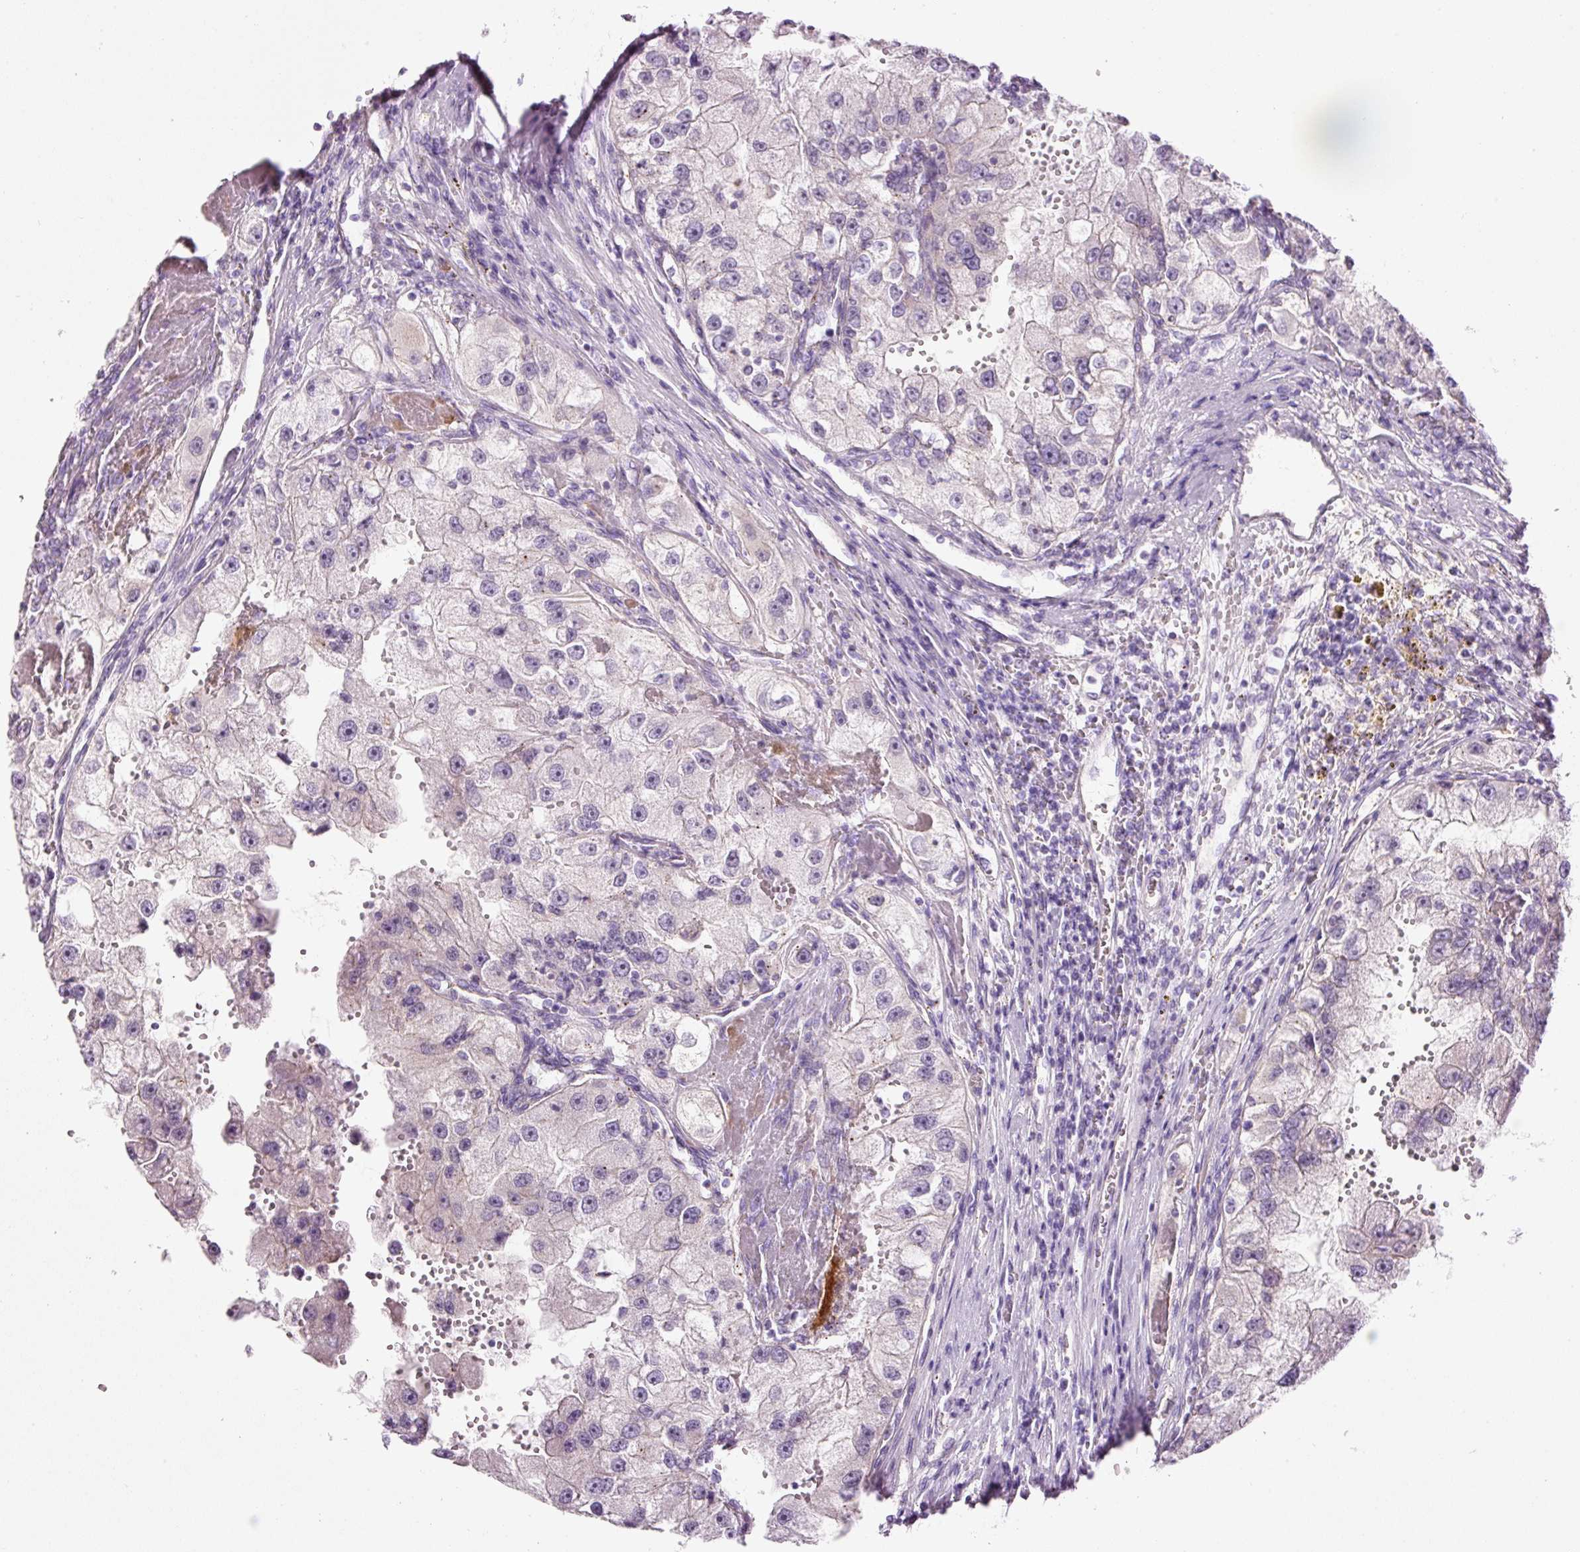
{"staining": {"intensity": "negative", "quantity": "none", "location": "none"}, "tissue": "renal cancer", "cell_type": "Tumor cells", "image_type": "cancer", "snomed": [{"axis": "morphology", "description": "Adenocarcinoma, NOS"}, {"axis": "topography", "description": "Kidney"}], "caption": "High power microscopy histopathology image of an IHC image of renal adenocarcinoma, revealing no significant staining in tumor cells.", "gene": "HSPA4L", "patient": {"sex": "male", "age": 63}}